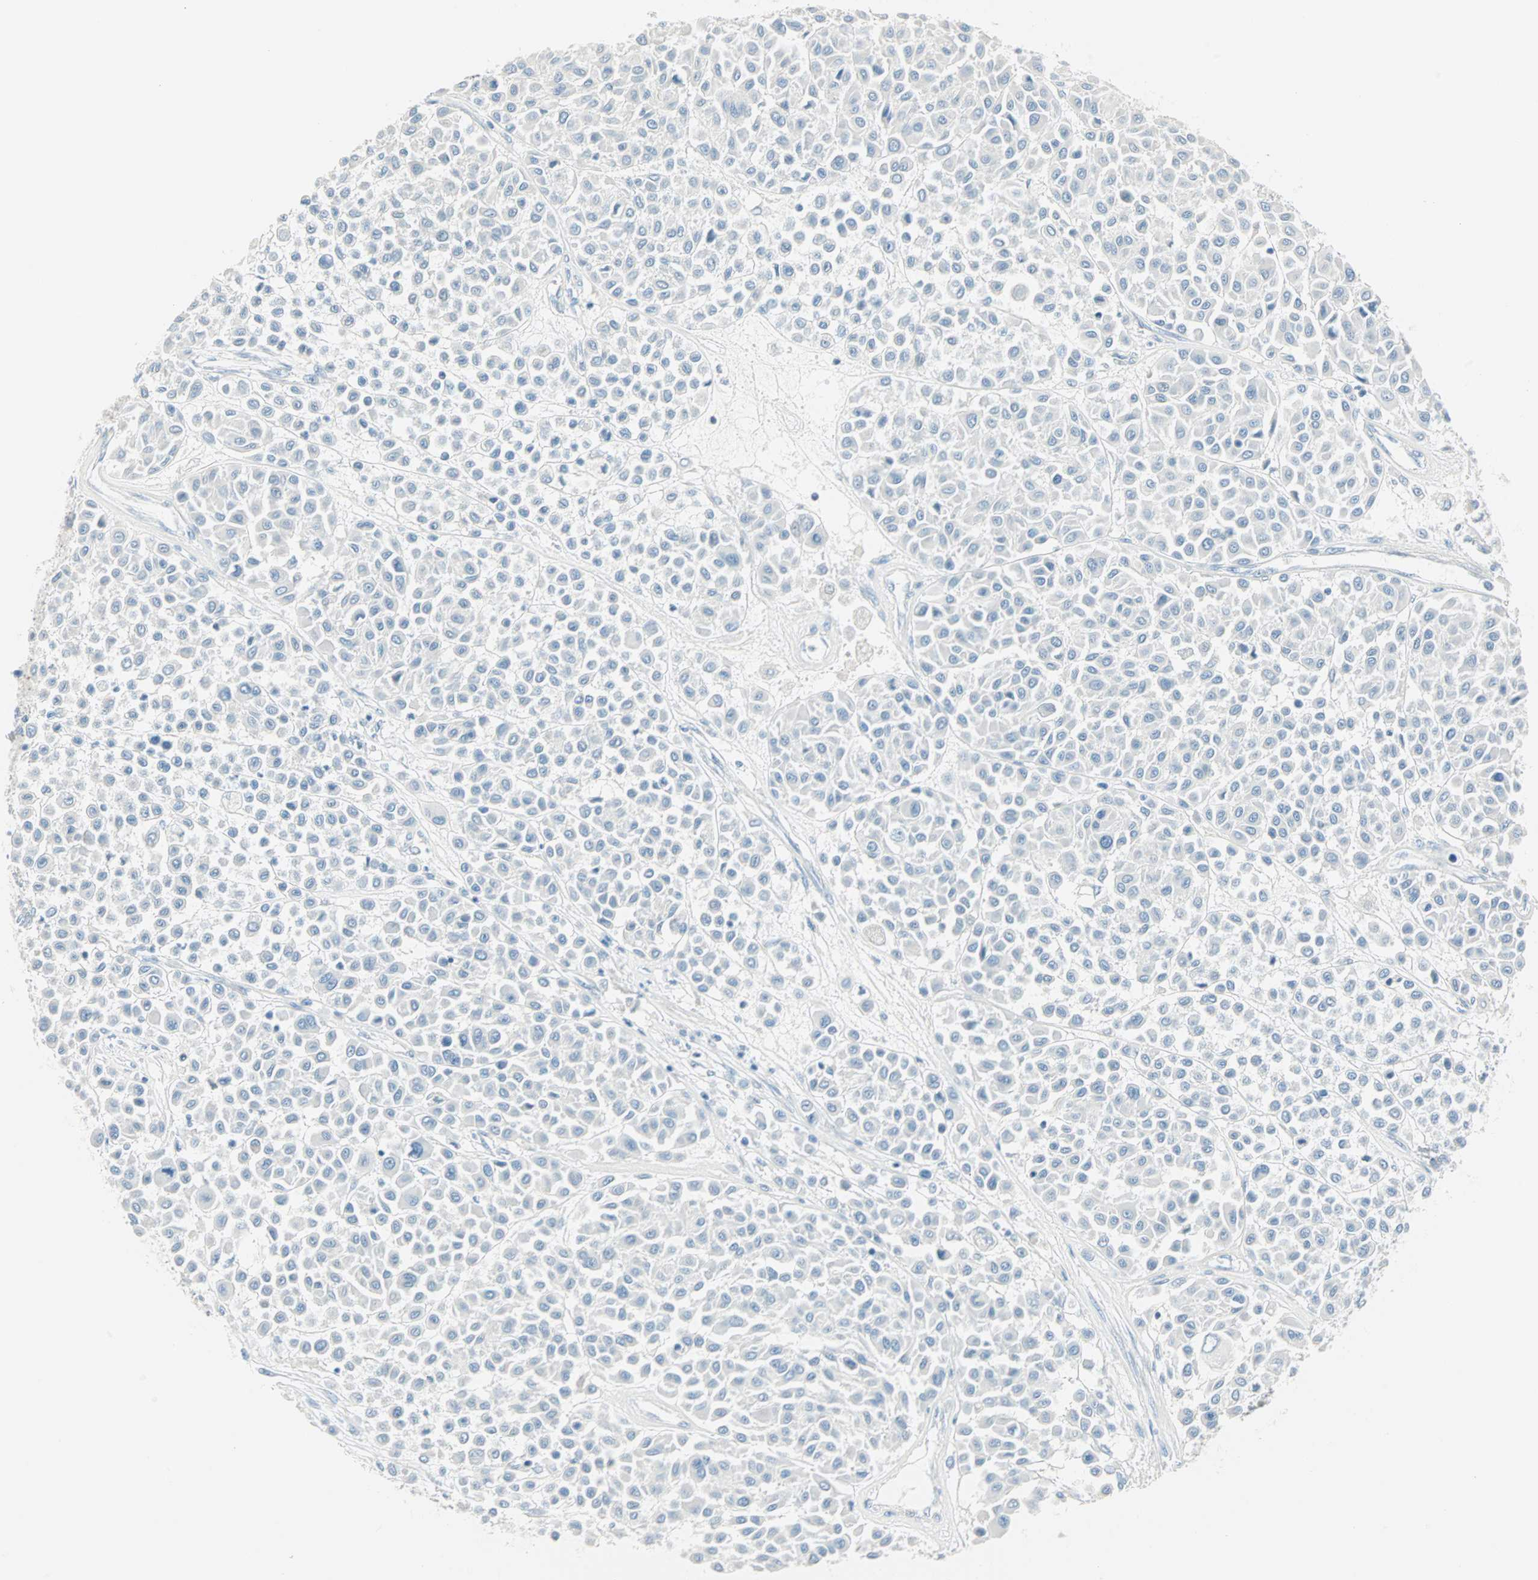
{"staining": {"intensity": "negative", "quantity": "none", "location": "none"}, "tissue": "melanoma", "cell_type": "Tumor cells", "image_type": "cancer", "snomed": [{"axis": "morphology", "description": "Malignant melanoma, Metastatic site"}, {"axis": "topography", "description": "Soft tissue"}], "caption": "Immunohistochemistry of malignant melanoma (metastatic site) exhibits no positivity in tumor cells.", "gene": "SULT1C2", "patient": {"sex": "male", "age": 41}}